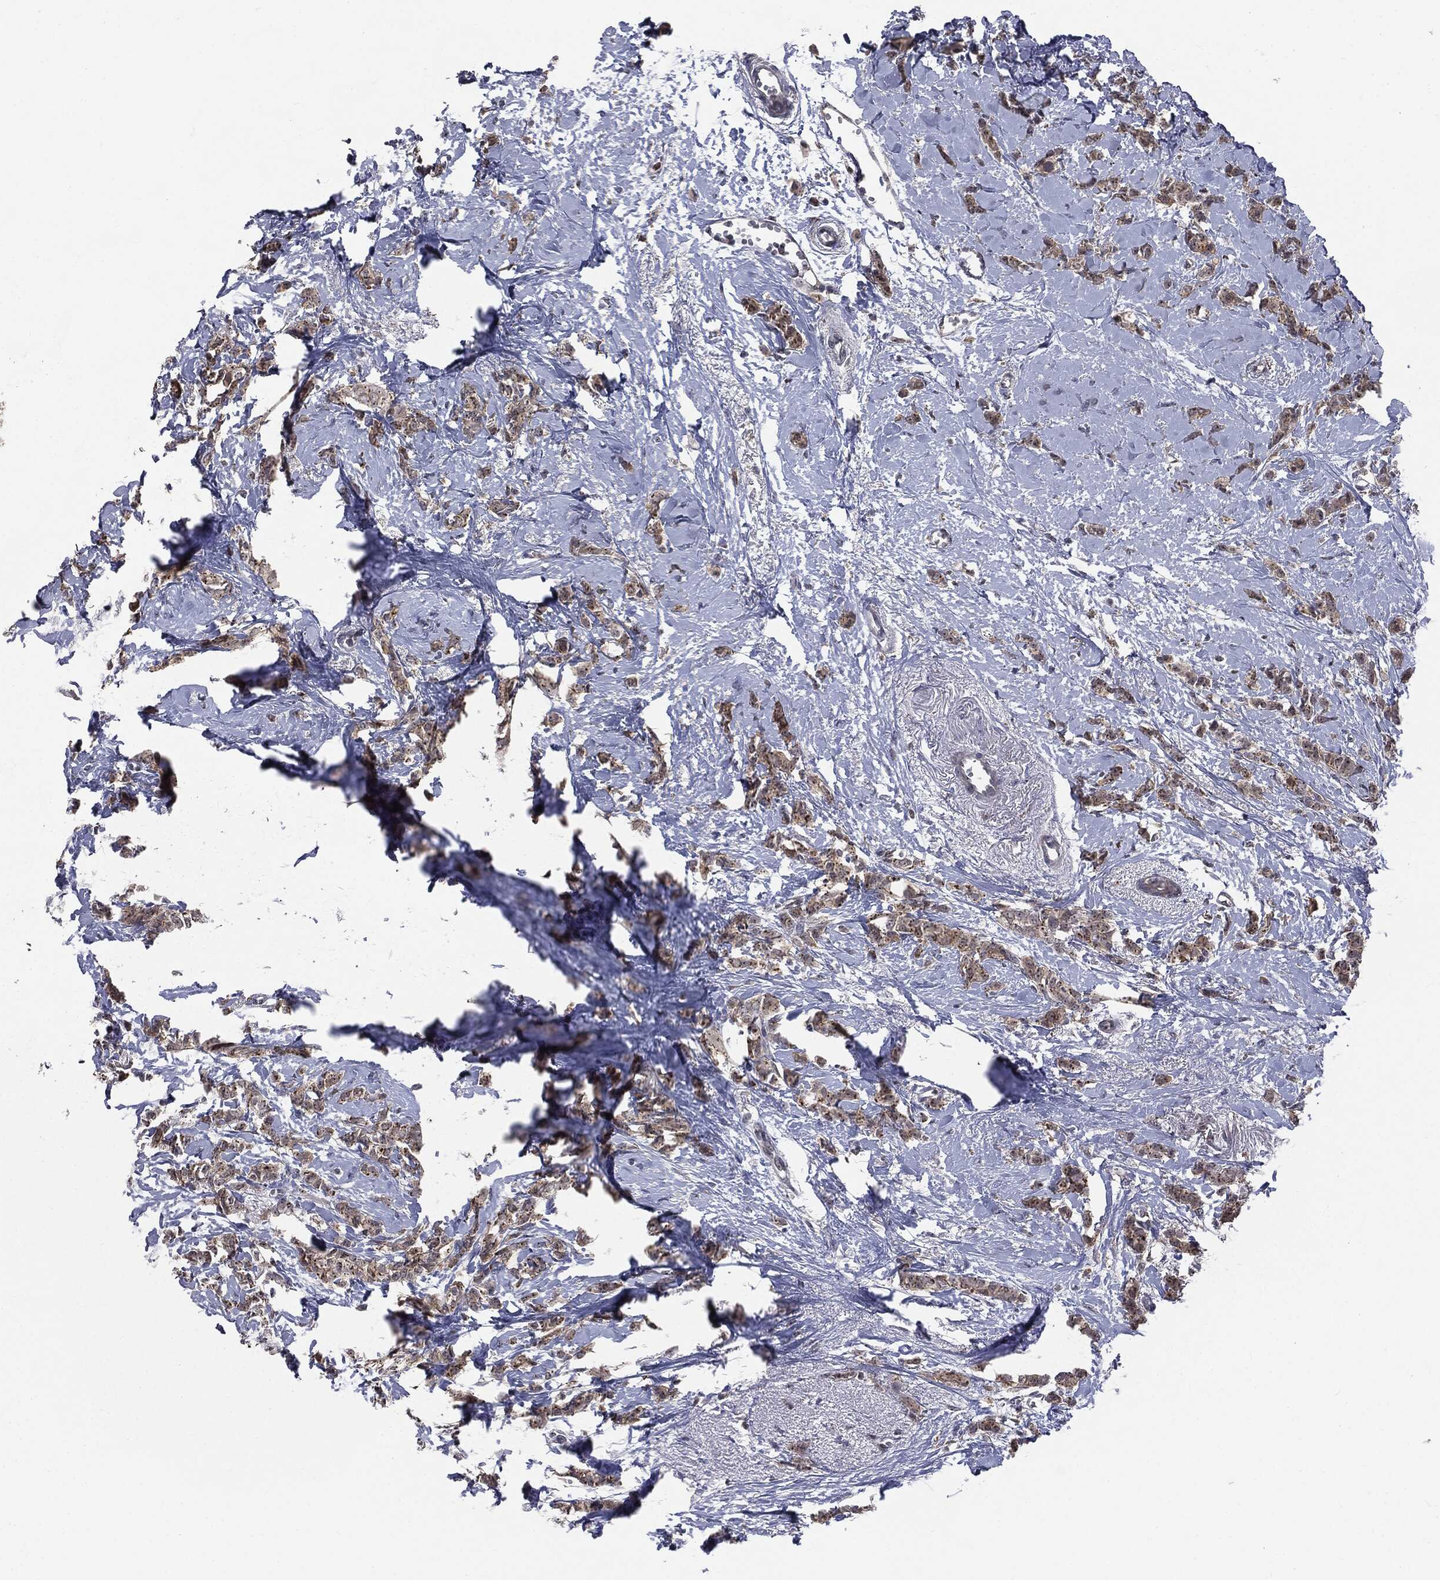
{"staining": {"intensity": "weak", "quantity": ">75%", "location": "cytoplasmic/membranous"}, "tissue": "breast cancer", "cell_type": "Tumor cells", "image_type": "cancer", "snomed": [{"axis": "morphology", "description": "Duct carcinoma"}, {"axis": "topography", "description": "Breast"}], "caption": "A brown stain highlights weak cytoplasmic/membranous positivity of a protein in human intraductal carcinoma (breast) tumor cells. The staining was performed using DAB (3,3'-diaminobenzidine) to visualize the protein expression in brown, while the nuclei were stained in blue with hematoxylin (Magnification: 20x).", "gene": "TRMT1L", "patient": {"sex": "female", "age": 85}}